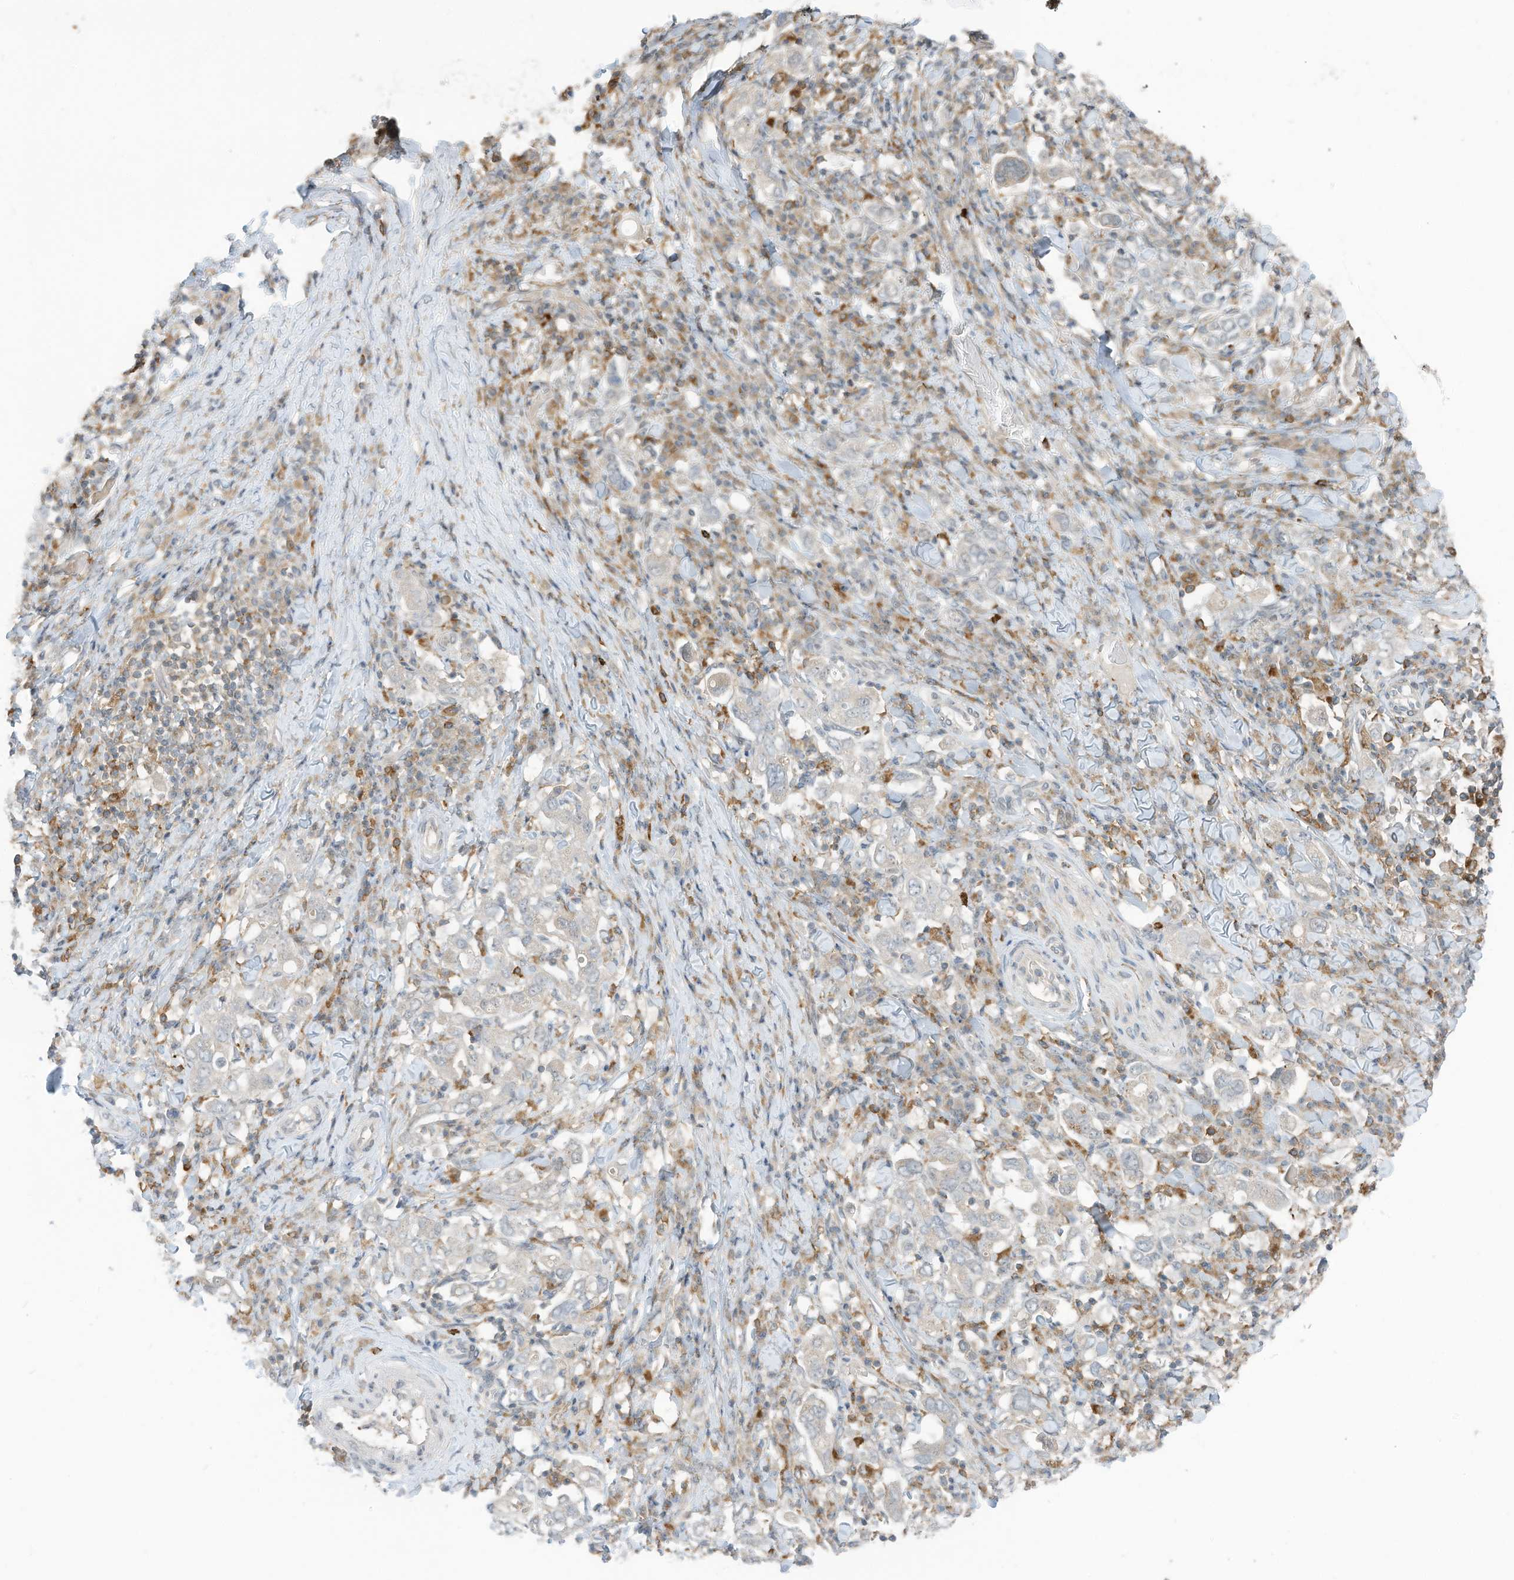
{"staining": {"intensity": "negative", "quantity": "none", "location": "none"}, "tissue": "stomach cancer", "cell_type": "Tumor cells", "image_type": "cancer", "snomed": [{"axis": "morphology", "description": "Adenocarcinoma, NOS"}, {"axis": "topography", "description": "Stomach, upper"}], "caption": "High power microscopy histopathology image of an immunohistochemistry histopathology image of adenocarcinoma (stomach), revealing no significant staining in tumor cells.", "gene": "DZIP3", "patient": {"sex": "male", "age": 62}}